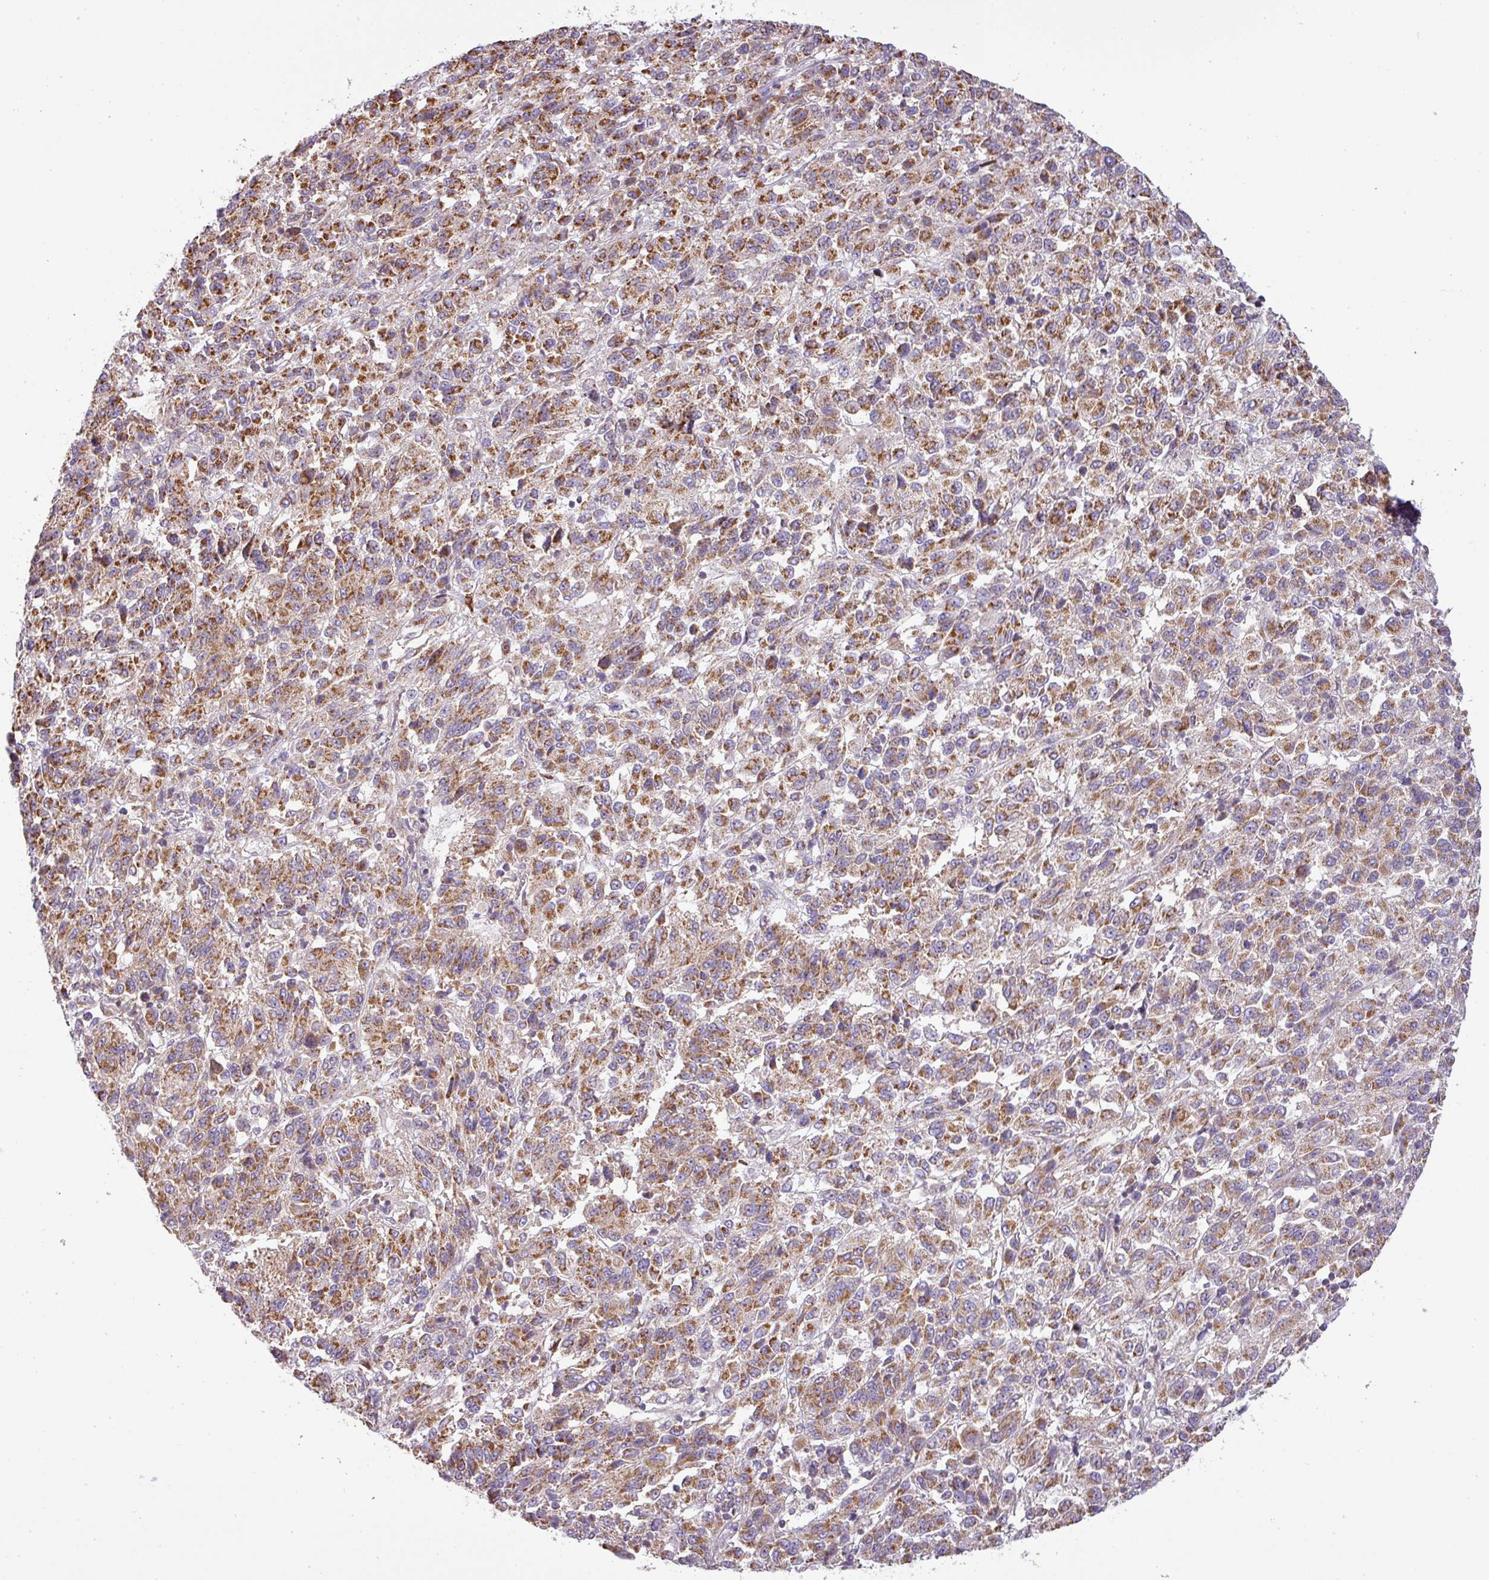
{"staining": {"intensity": "moderate", "quantity": ">75%", "location": "cytoplasmic/membranous"}, "tissue": "melanoma", "cell_type": "Tumor cells", "image_type": "cancer", "snomed": [{"axis": "morphology", "description": "Malignant melanoma, Metastatic site"}, {"axis": "topography", "description": "Lung"}], "caption": "Immunohistochemical staining of malignant melanoma (metastatic site) demonstrates moderate cytoplasmic/membranous protein staining in approximately >75% of tumor cells.", "gene": "ZNF211", "patient": {"sex": "male", "age": 64}}